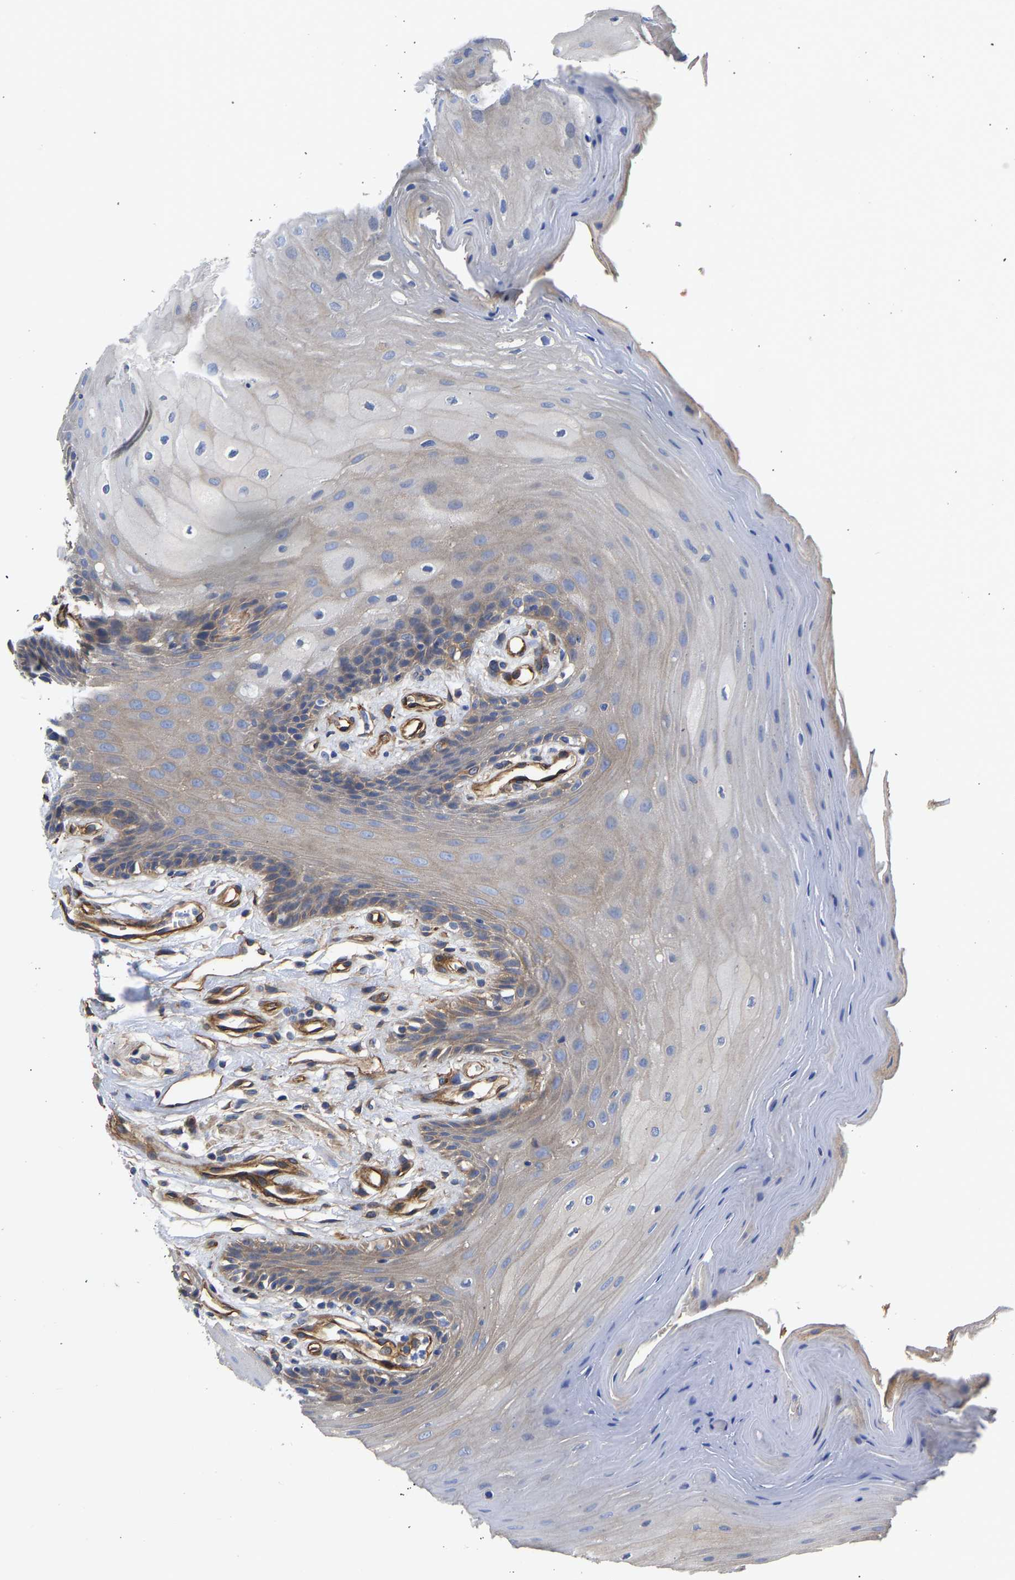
{"staining": {"intensity": "moderate", "quantity": ">75%", "location": "cytoplasmic/membranous"}, "tissue": "oral mucosa", "cell_type": "Squamous epithelial cells", "image_type": "normal", "snomed": [{"axis": "morphology", "description": "Normal tissue, NOS"}, {"axis": "morphology", "description": "Squamous cell carcinoma, NOS"}, {"axis": "topography", "description": "Oral tissue"}, {"axis": "topography", "description": "Head-Neck"}], "caption": "Squamous epithelial cells demonstrate moderate cytoplasmic/membranous staining in about >75% of cells in benign oral mucosa. (DAB IHC with brightfield microscopy, high magnification).", "gene": "MYO1C", "patient": {"sex": "male", "age": 71}}